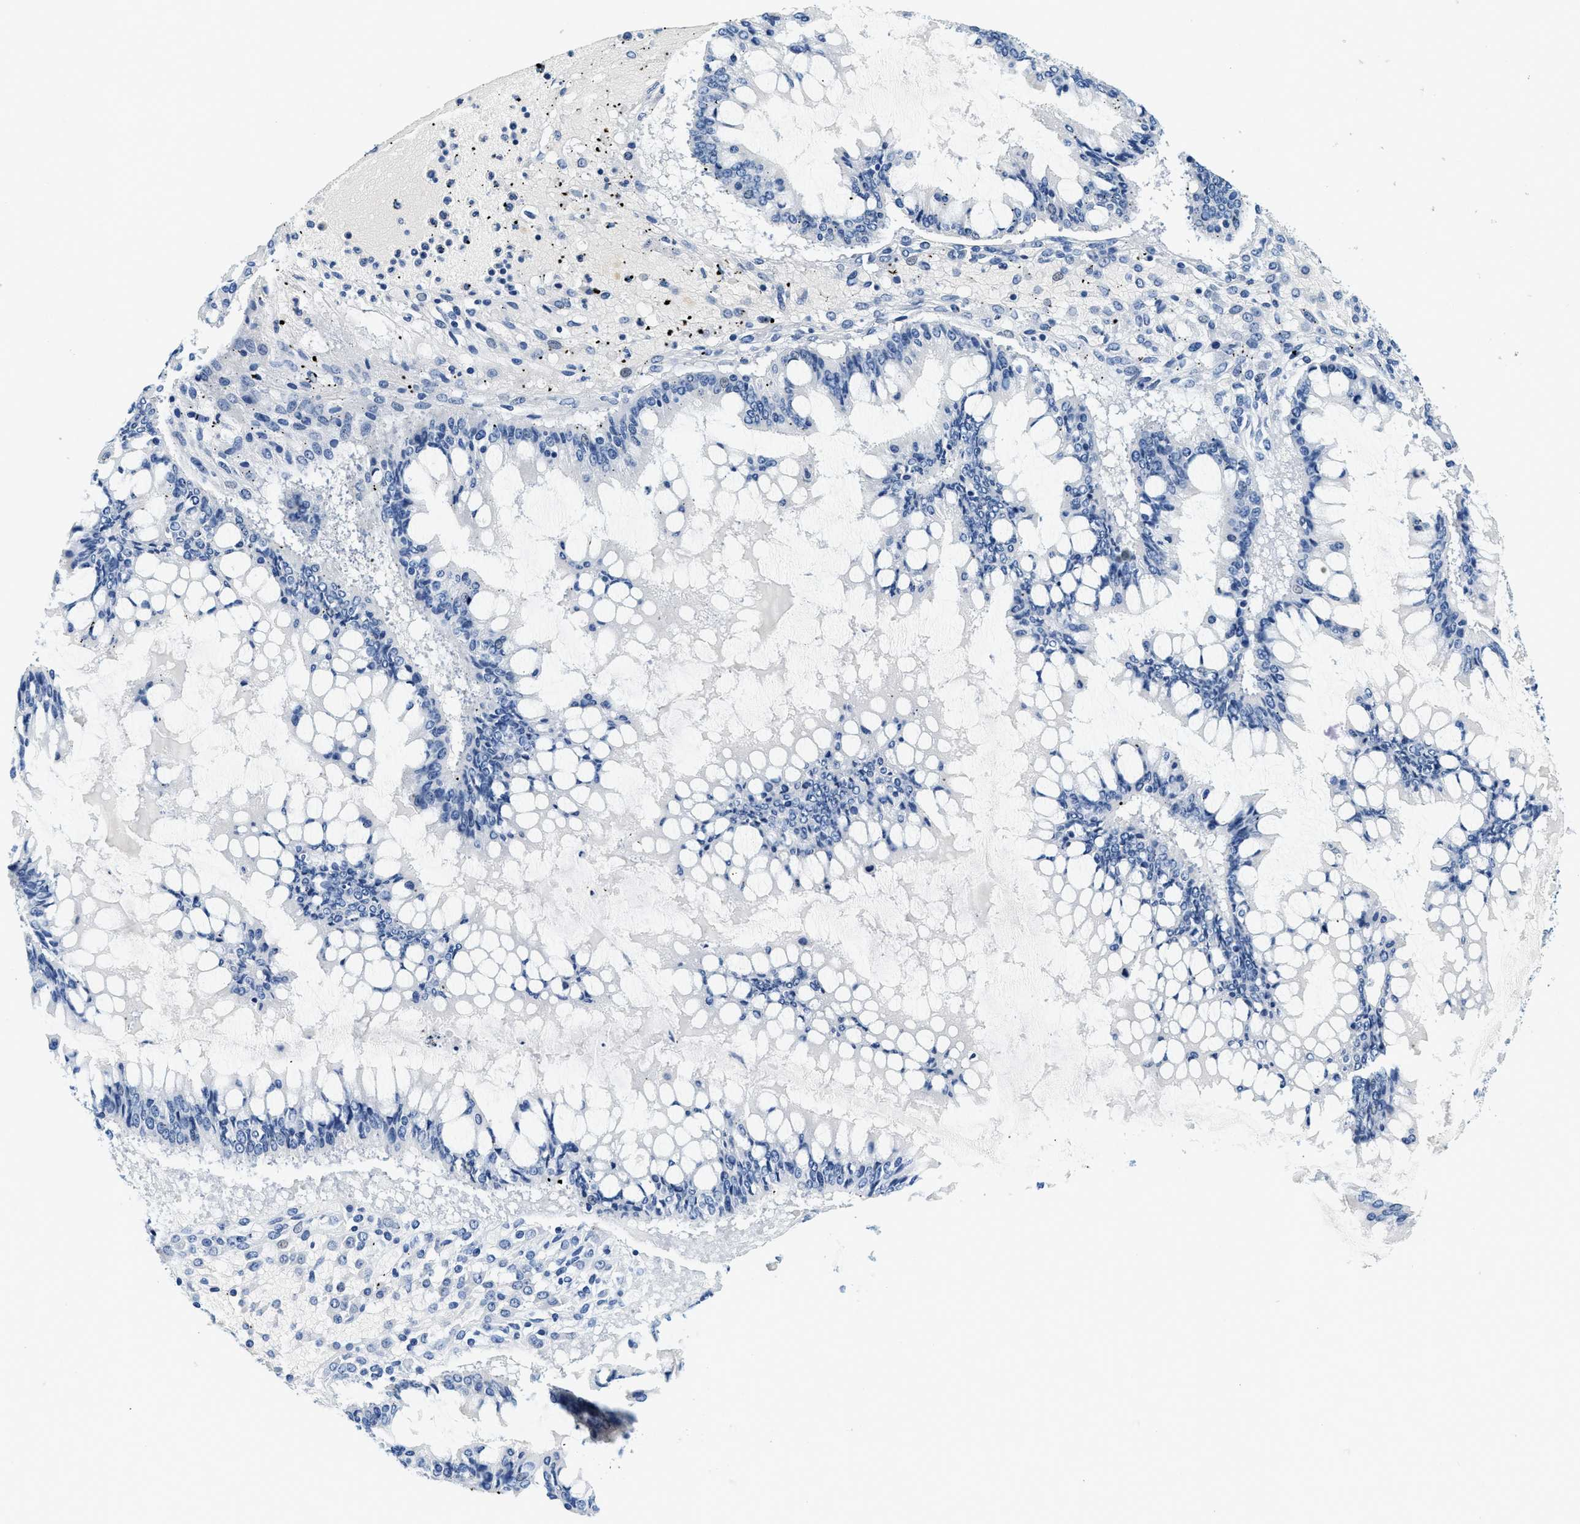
{"staining": {"intensity": "negative", "quantity": "none", "location": "none"}, "tissue": "ovarian cancer", "cell_type": "Tumor cells", "image_type": "cancer", "snomed": [{"axis": "morphology", "description": "Cystadenocarcinoma, mucinous, NOS"}, {"axis": "topography", "description": "Ovary"}], "caption": "Immunohistochemical staining of ovarian cancer (mucinous cystadenocarcinoma) shows no significant positivity in tumor cells.", "gene": "GSTM3", "patient": {"sex": "female", "age": 73}}